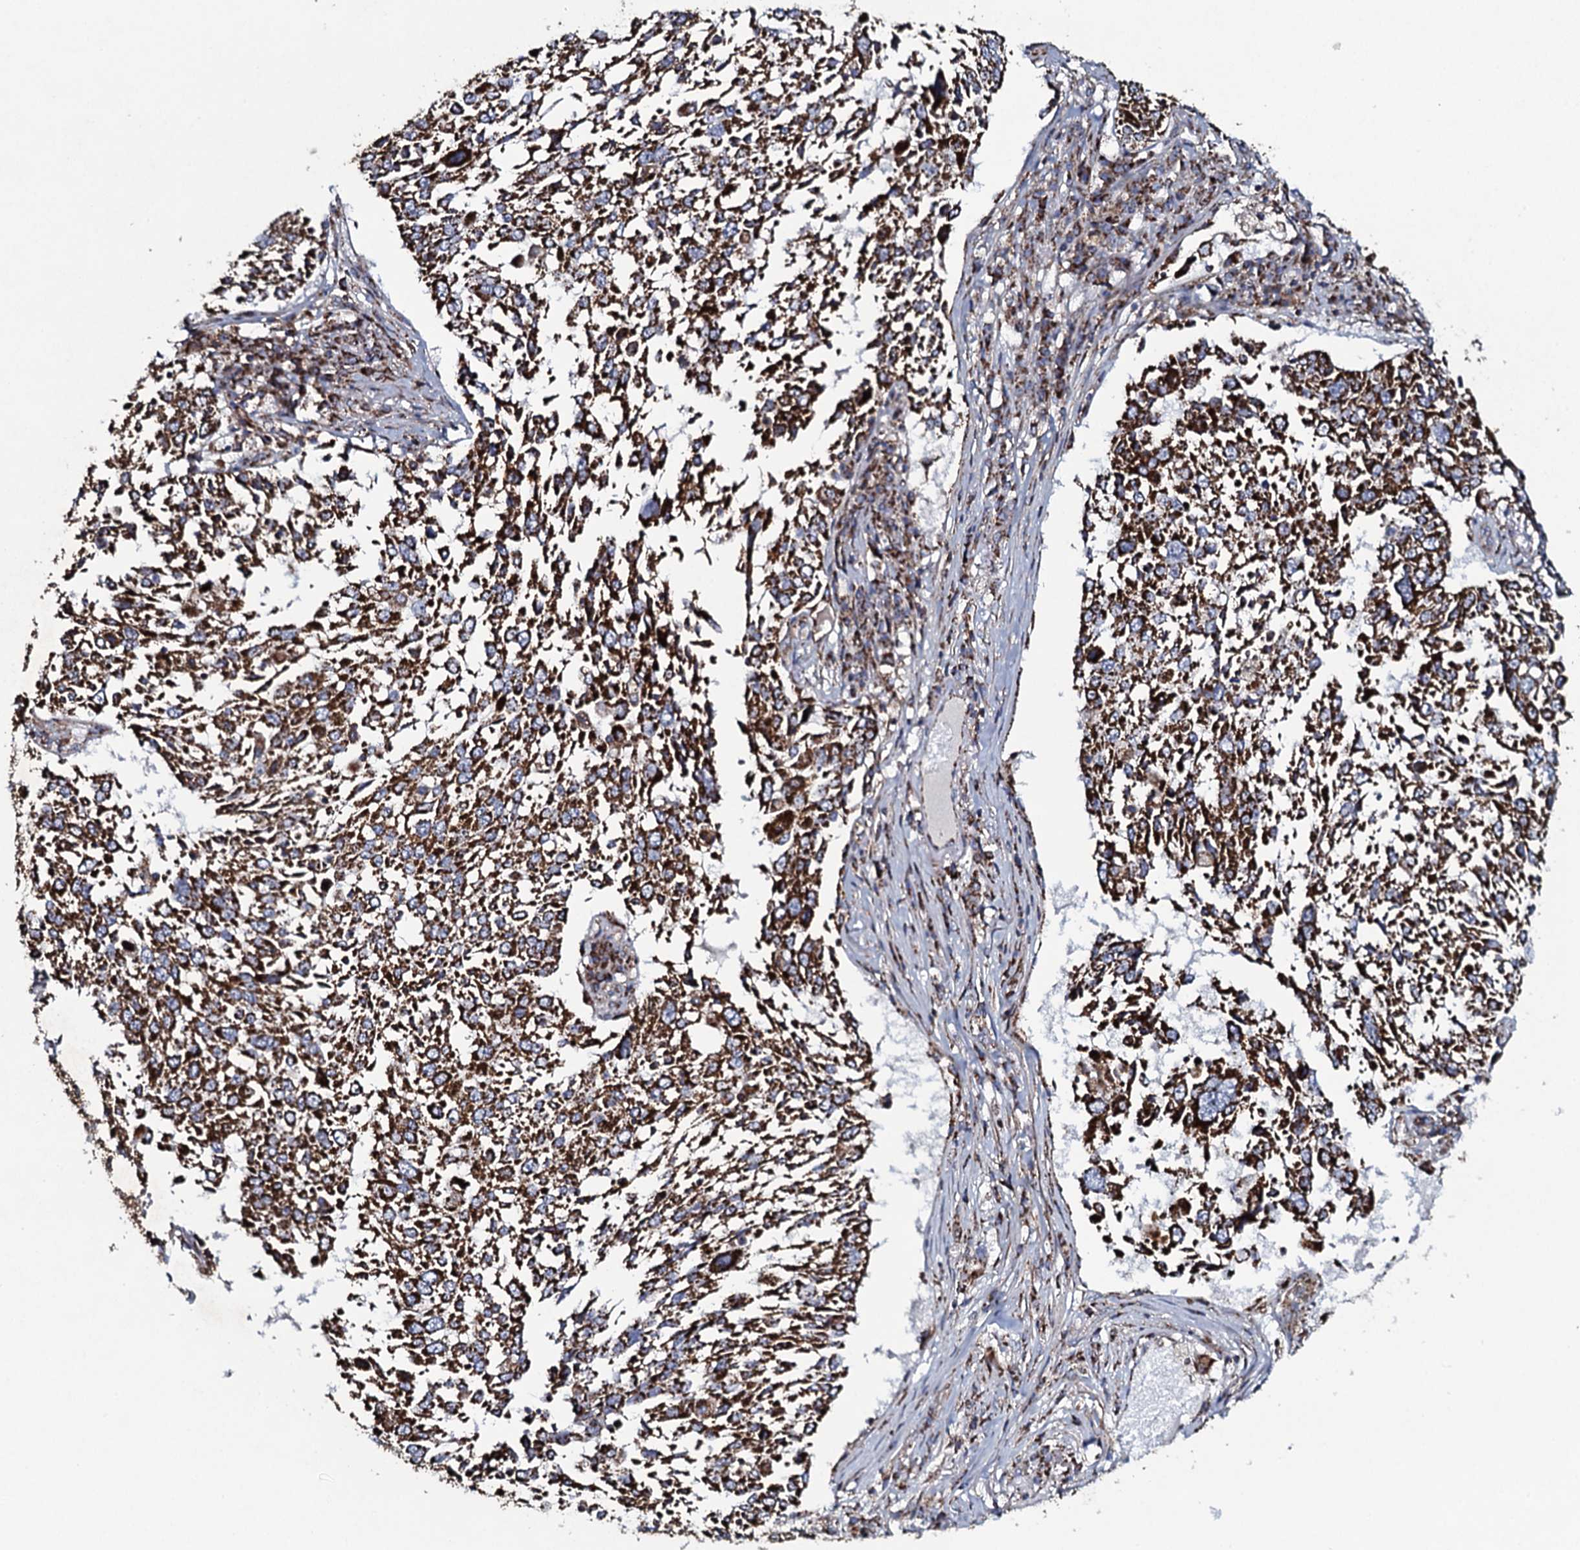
{"staining": {"intensity": "strong", "quantity": ">75%", "location": "cytoplasmic/membranous"}, "tissue": "lung cancer", "cell_type": "Tumor cells", "image_type": "cancer", "snomed": [{"axis": "morphology", "description": "Squamous cell carcinoma, NOS"}, {"axis": "topography", "description": "Lung"}], "caption": "IHC (DAB) staining of lung cancer (squamous cell carcinoma) demonstrates strong cytoplasmic/membranous protein positivity in about >75% of tumor cells.", "gene": "EVC2", "patient": {"sex": "male", "age": 65}}